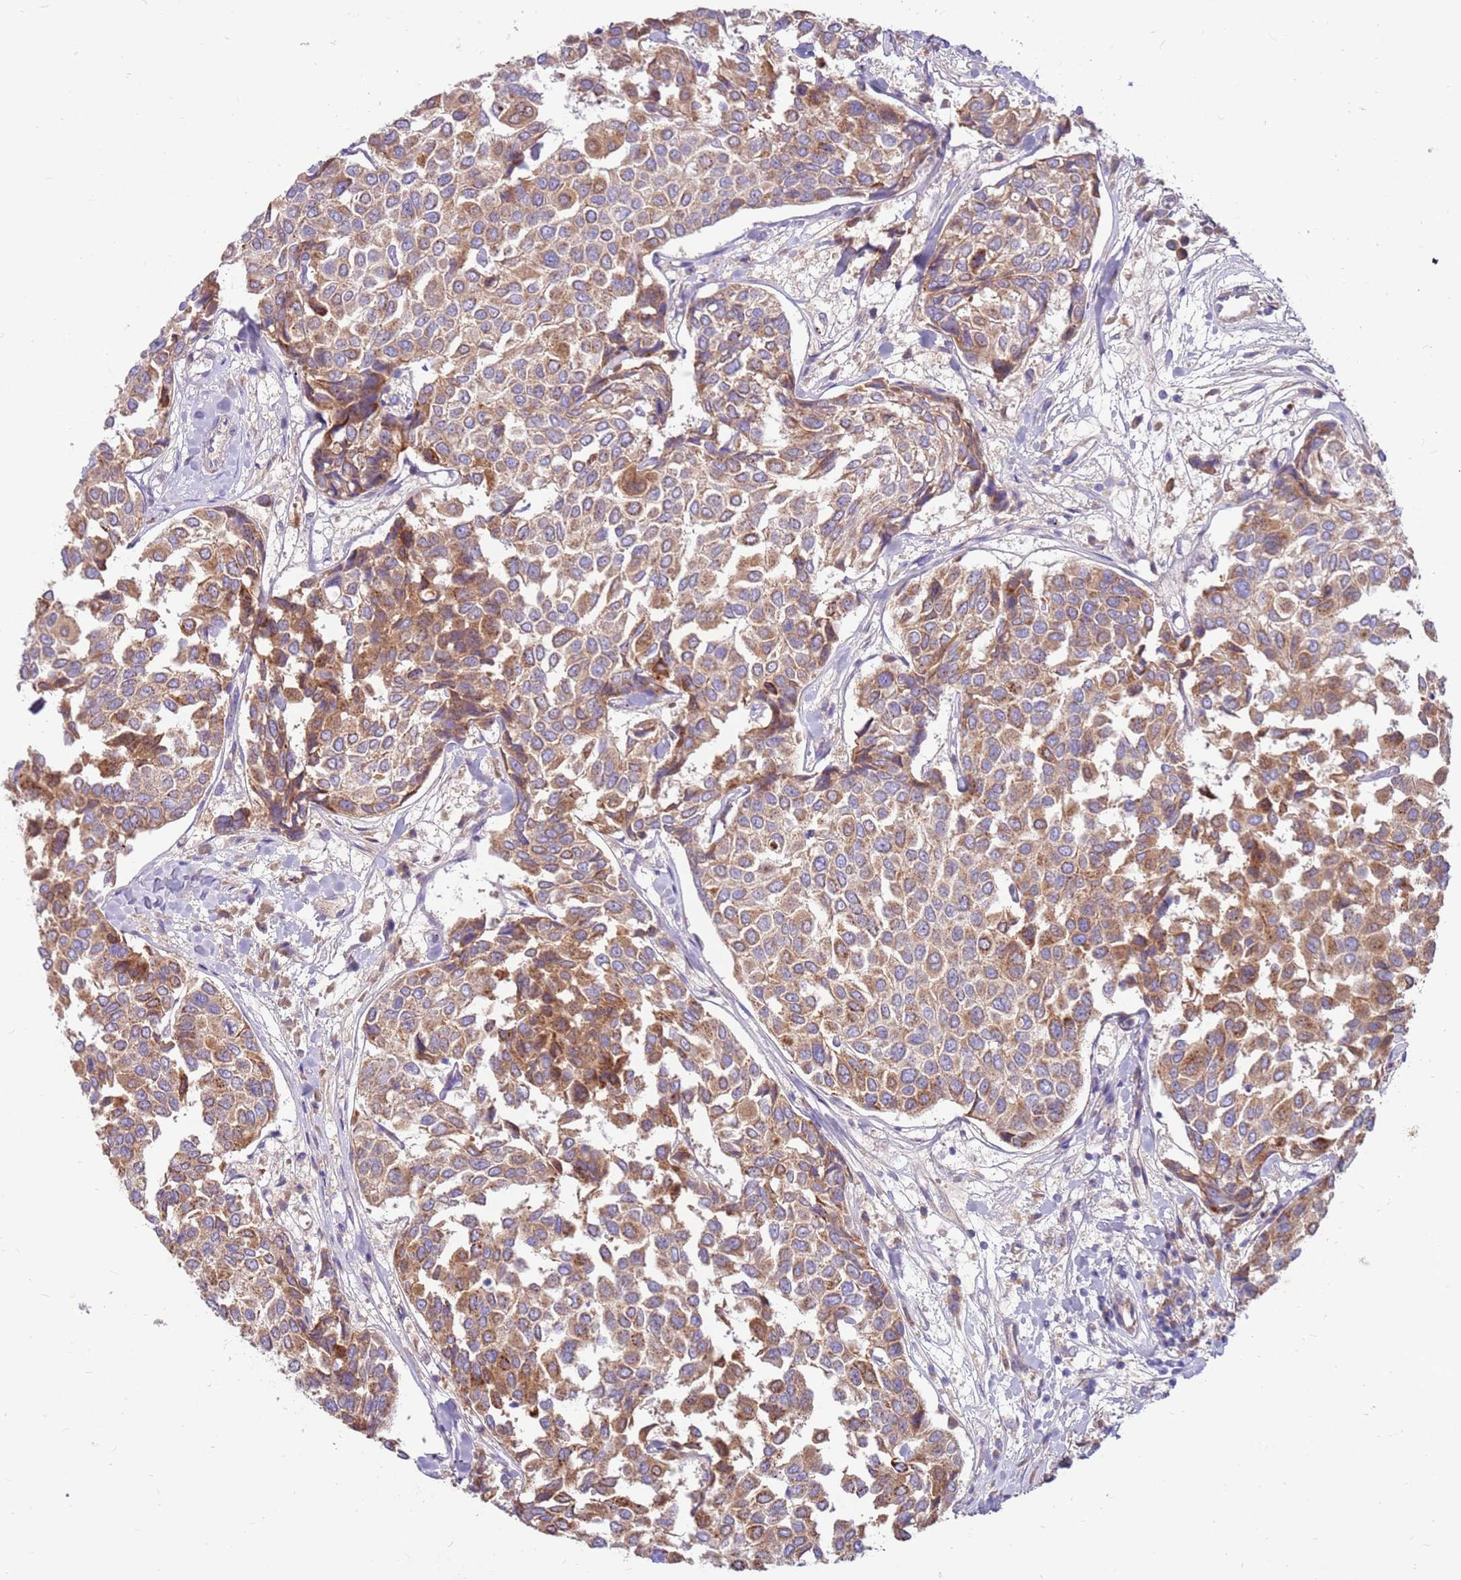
{"staining": {"intensity": "moderate", "quantity": ">75%", "location": "cytoplasmic/membranous"}, "tissue": "breast cancer", "cell_type": "Tumor cells", "image_type": "cancer", "snomed": [{"axis": "morphology", "description": "Duct carcinoma"}, {"axis": "topography", "description": "Breast"}], "caption": "This image displays immunohistochemistry staining of human breast infiltrating ductal carcinoma, with medium moderate cytoplasmic/membranous expression in approximately >75% of tumor cells.", "gene": "SLC44A4", "patient": {"sex": "female", "age": 55}}